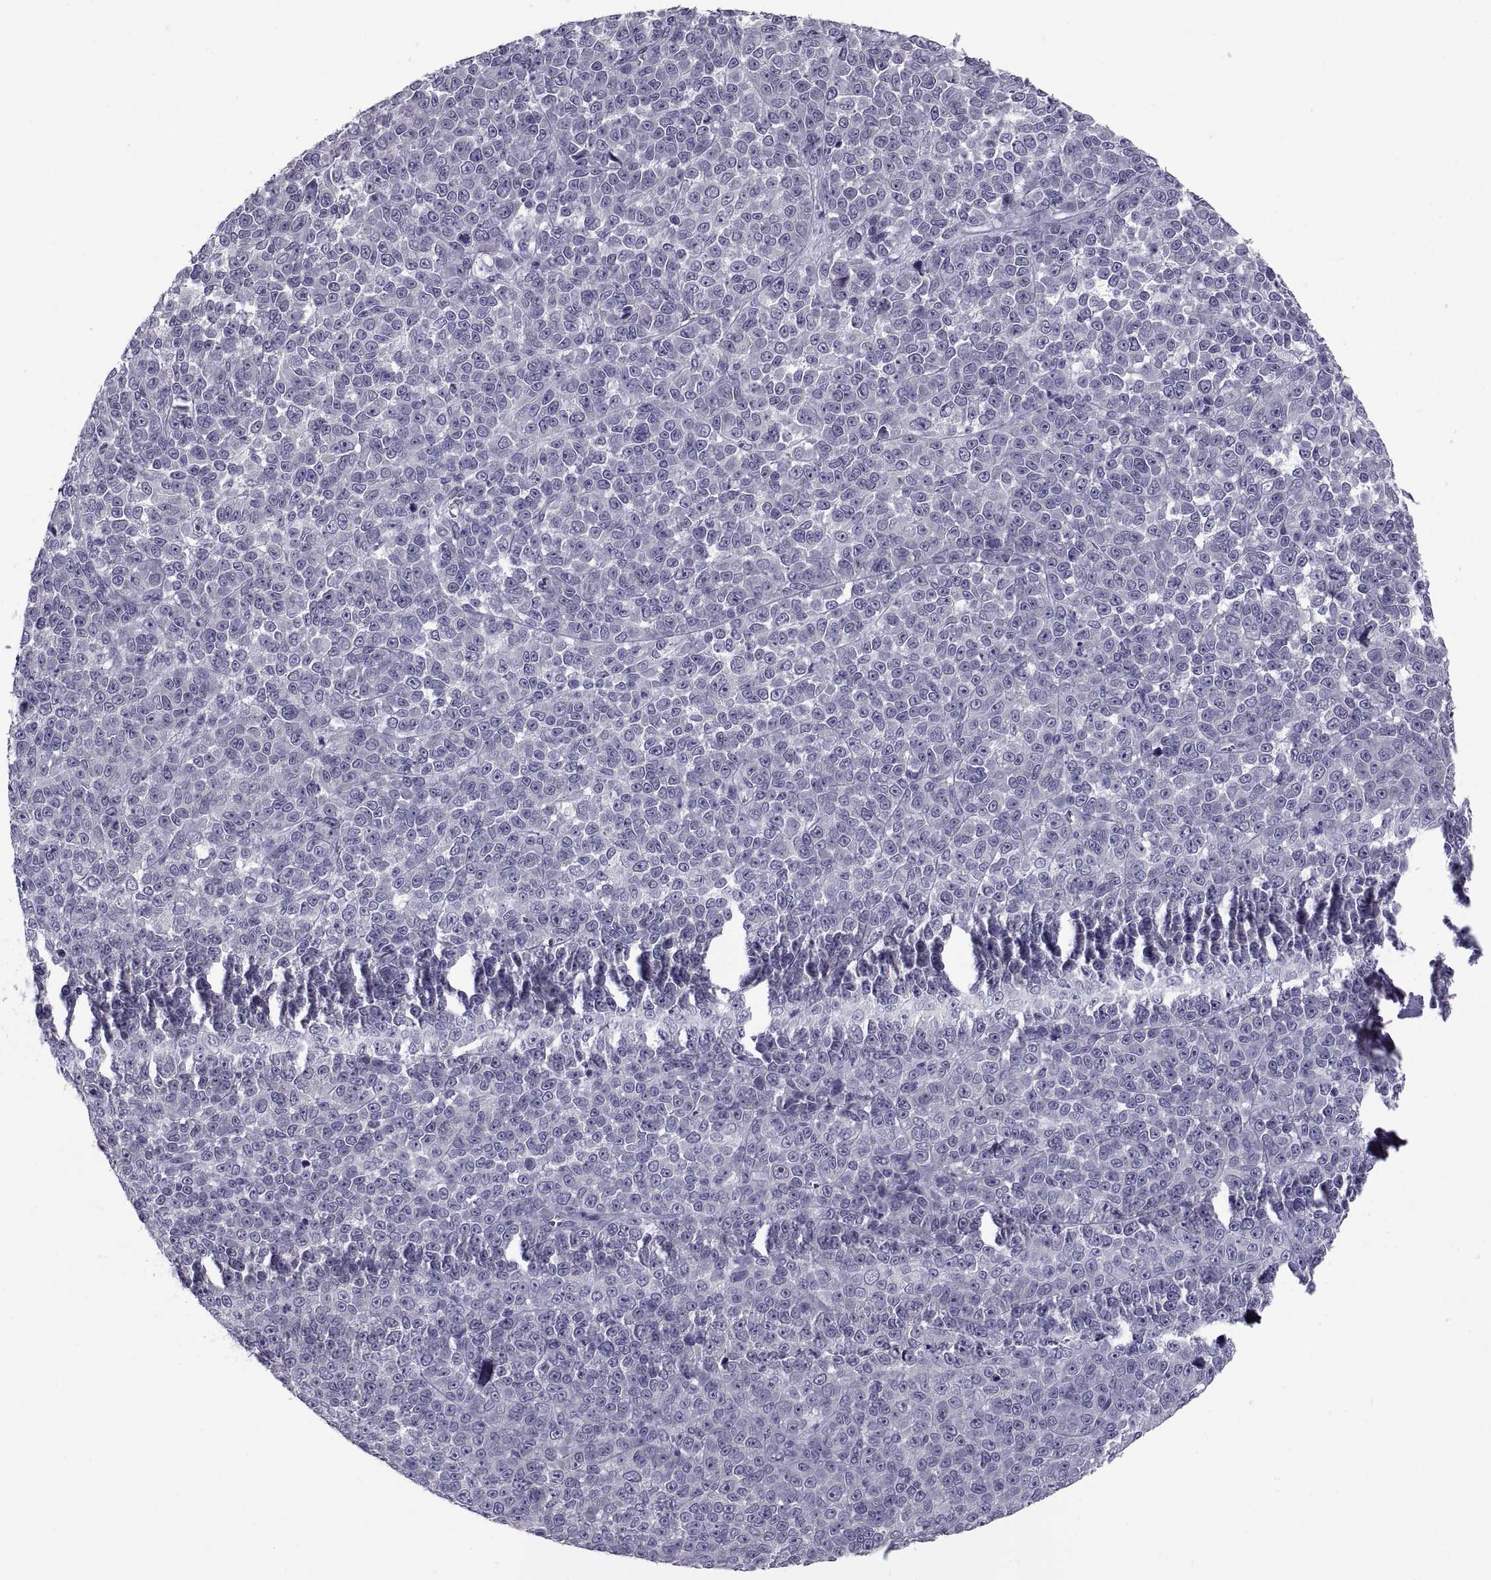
{"staining": {"intensity": "negative", "quantity": "none", "location": "none"}, "tissue": "melanoma", "cell_type": "Tumor cells", "image_type": "cancer", "snomed": [{"axis": "morphology", "description": "Malignant melanoma, NOS"}, {"axis": "topography", "description": "Skin"}], "caption": "Histopathology image shows no significant protein expression in tumor cells of melanoma.", "gene": "PDZRN4", "patient": {"sex": "female", "age": 95}}